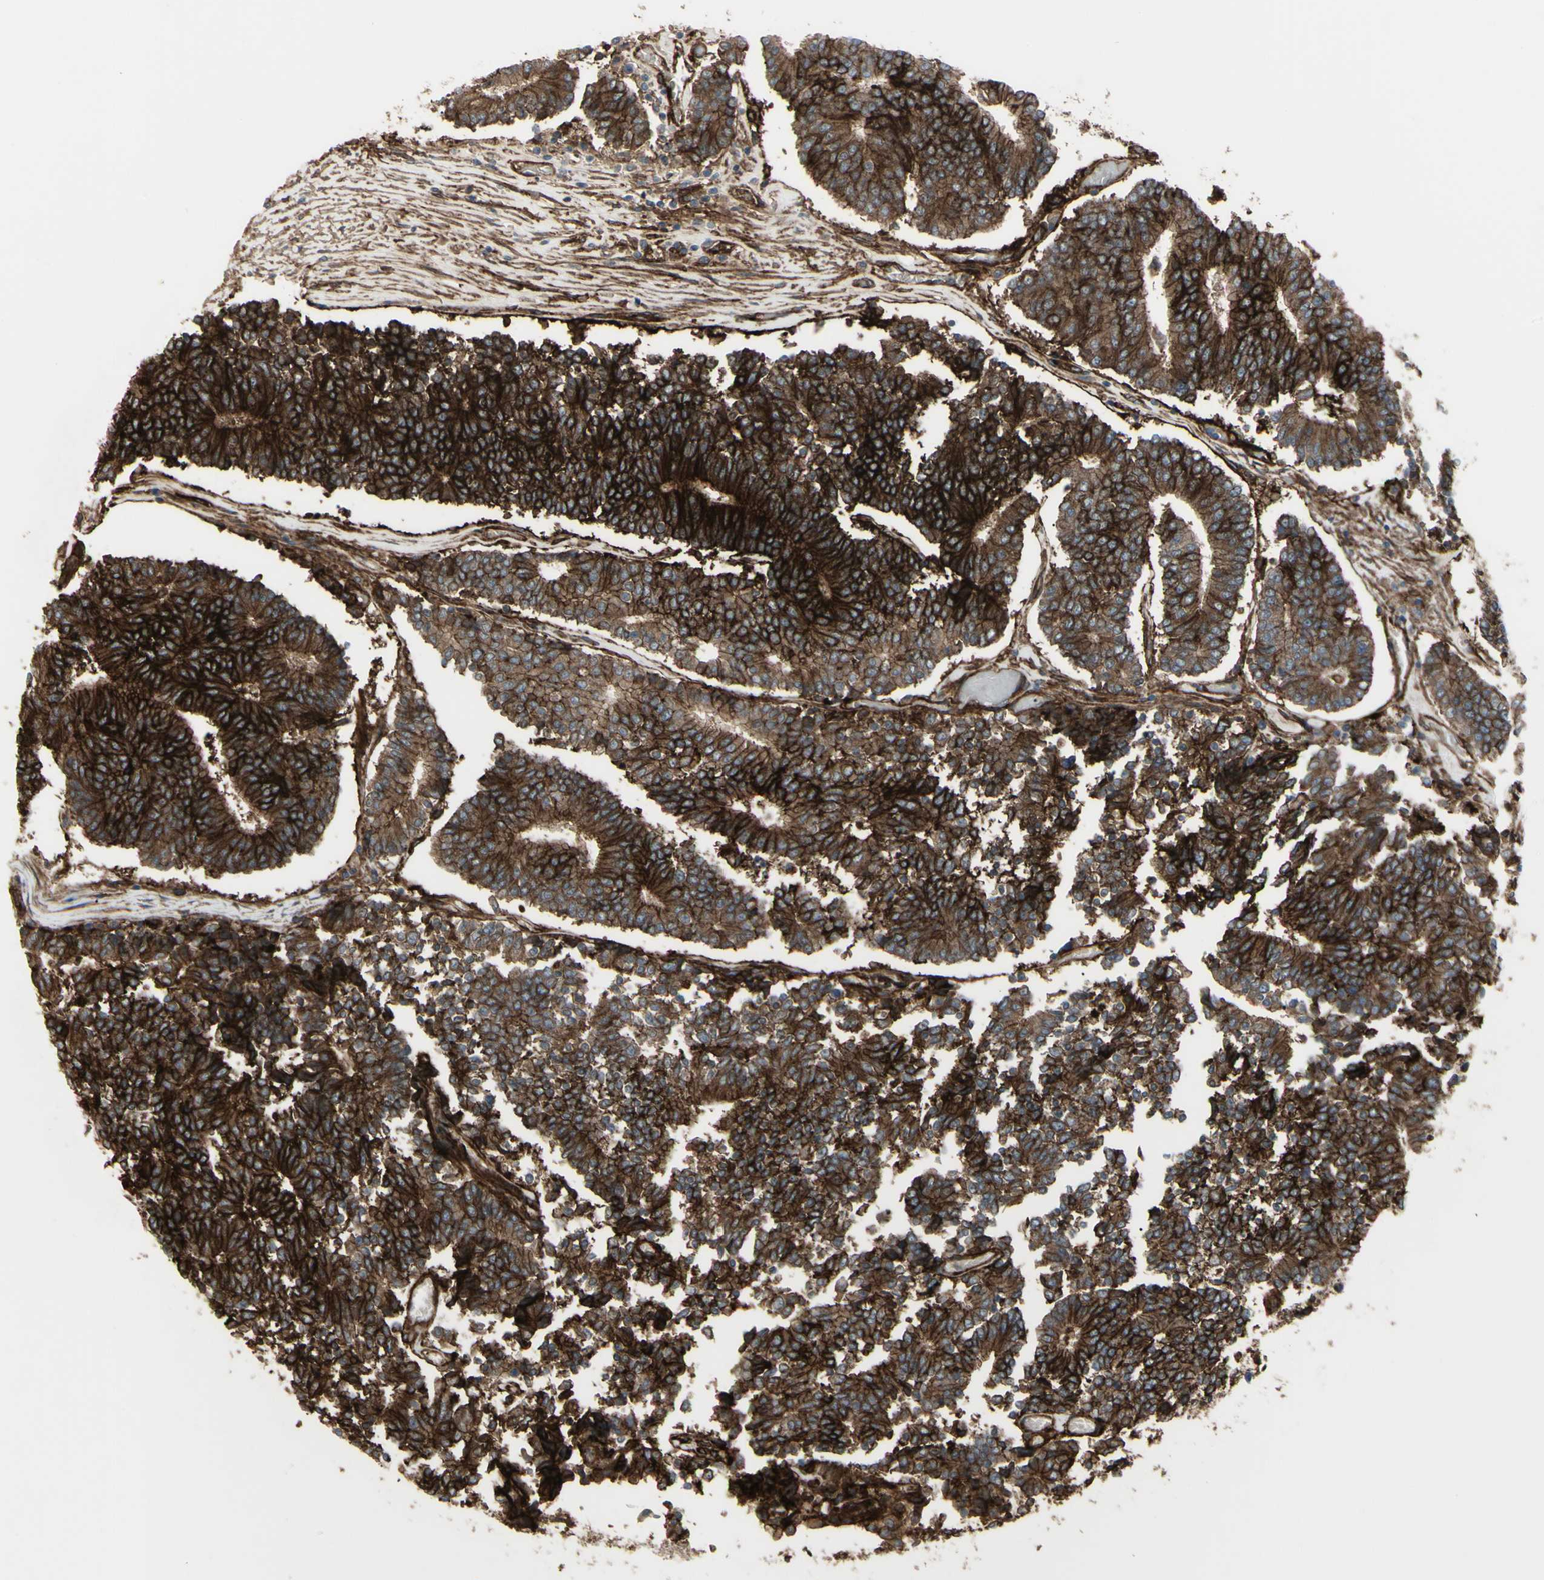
{"staining": {"intensity": "strong", "quantity": ">75%", "location": "cytoplasmic/membranous"}, "tissue": "prostate cancer", "cell_type": "Tumor cells", "image_type": "cancer", "snomed": [{"axis": "morphology", "description": "Normal tissue, NOS"}, {"axis": "morphology", "description": "Adenocarcinoma, High grade"}, {"axis": "topography", "description": "Prostate"}, {"axis": "topography", "description": "Seminal veicle"}], "caption": "Protein staining of adenocarcinoma (high-grade) (prostate) tissue reveals strong cytoplasmic/membranous expression in about >75% of tumor cells. Nuclei are stained in blue.", "gene": "CD276", "patient": {"sex": "male", "age": 55}}